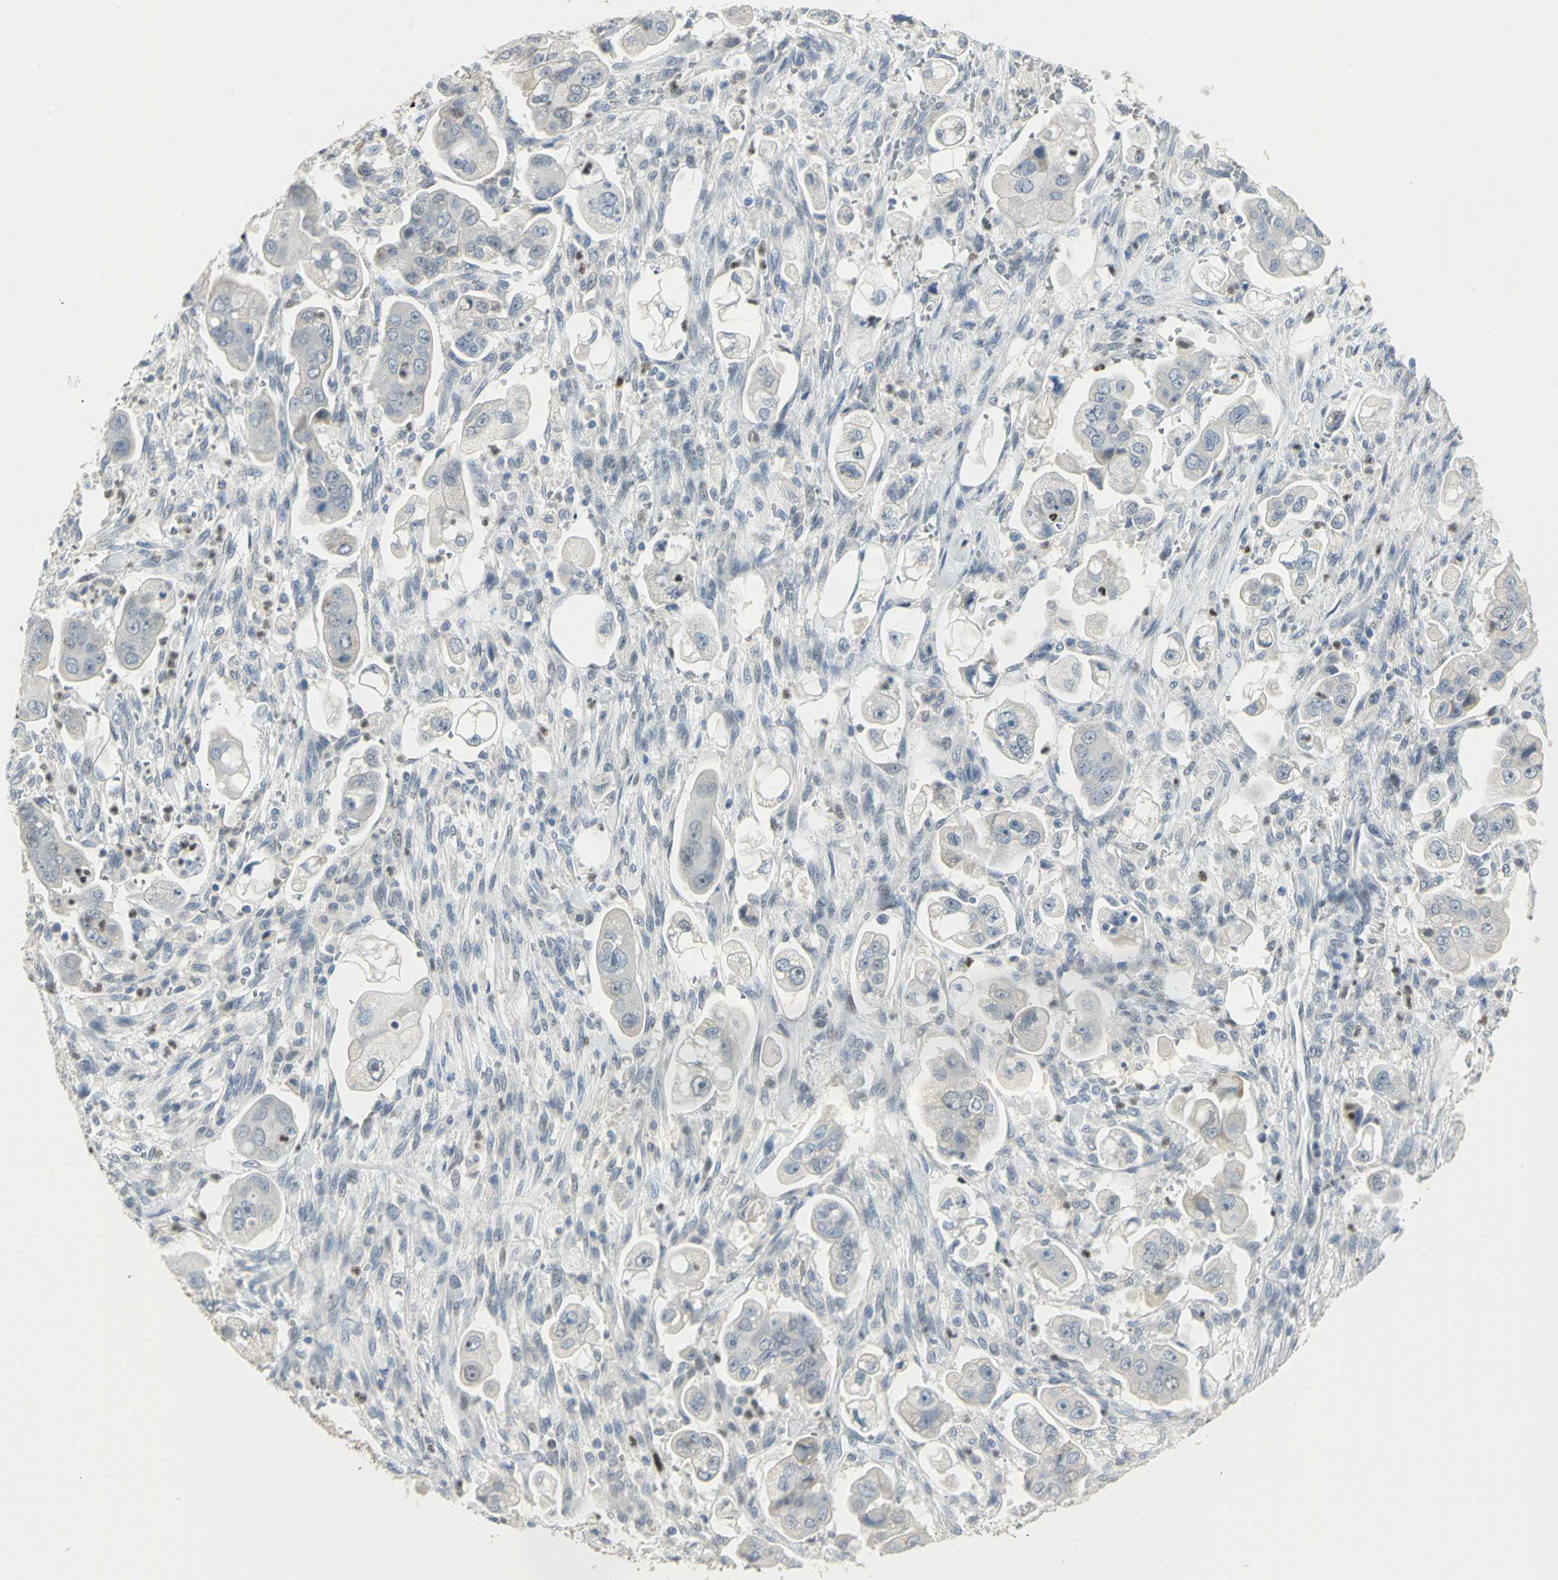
{"staining": {"intensity": "negative", "quantity": "none", "location": "none"}, "tissue": "stomach cancer", "cell_type": "Tumor cells", "image_type": "cancer", "snomed": [{"axis": "morphology", "description": "Adenocarcinoma, NOS"}, {"axis": "topography", "description": "Stomach"}], "caption": "Photomicrograph shows no significant protein staining in tumor cells of stomach cancer.", "gene": "BCL6", "patient": {"sex": "male", "age": 62}}